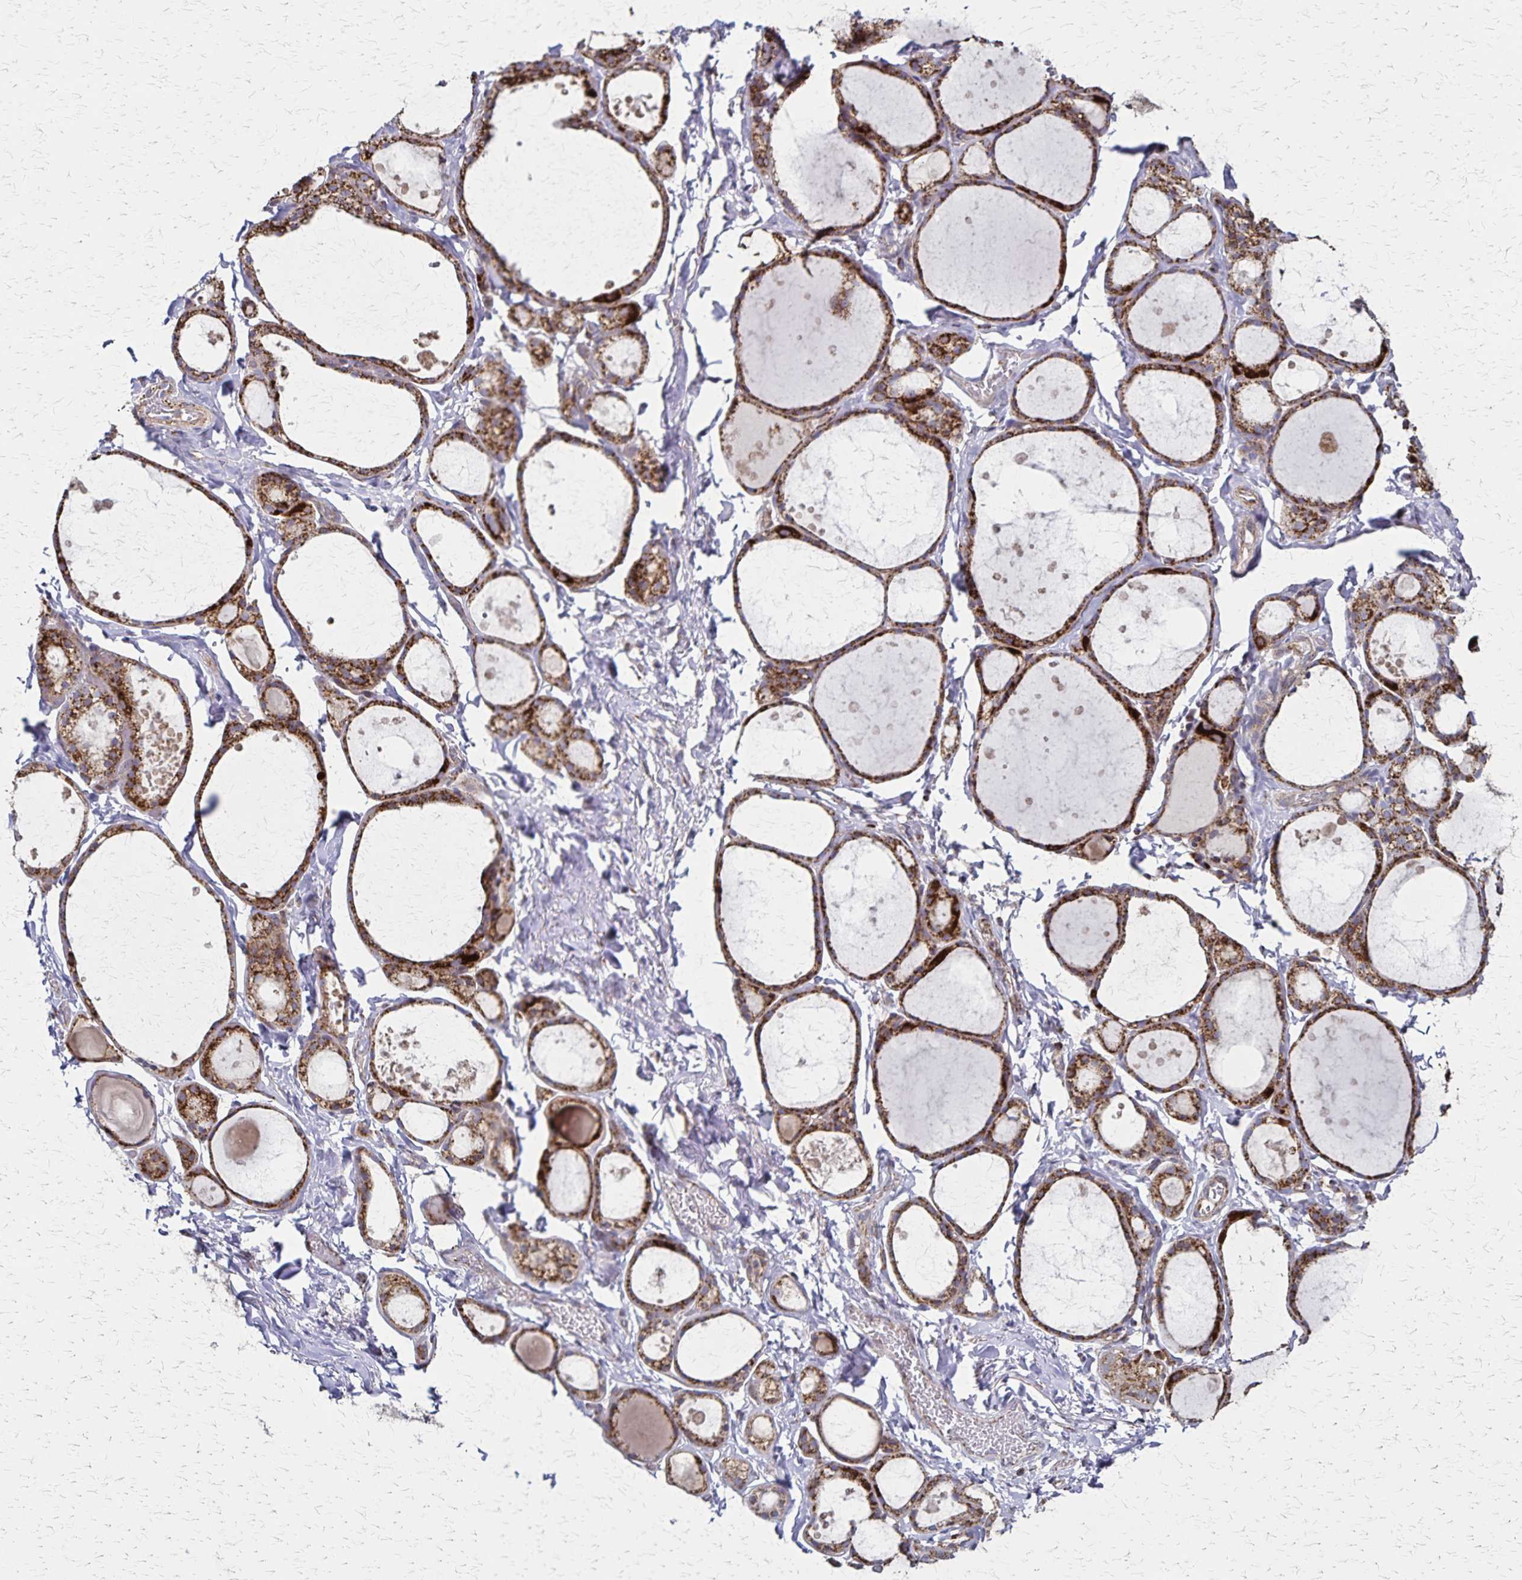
{"staining": {"intensity": "strong", "quantity": ">75%", "location": "cytoplasmic/membranous"}, "tissue": "thyroid gland", "cell_type": "Glandular cells", "image_type": "normal", "snomed": [{"axis": "morphology", "description": "Normal tissue, NOS"}, {"axis": "topography", "description": "Thyroid gland"}], "caption": "About >75% of glandular cells in benign human thyroid gland display strong cytoplasmic/membranous protein staining as visualized by brown immunohistochemical staining.", "gene": "NFS1", "patient": {"sex": "male", "age": 68}}